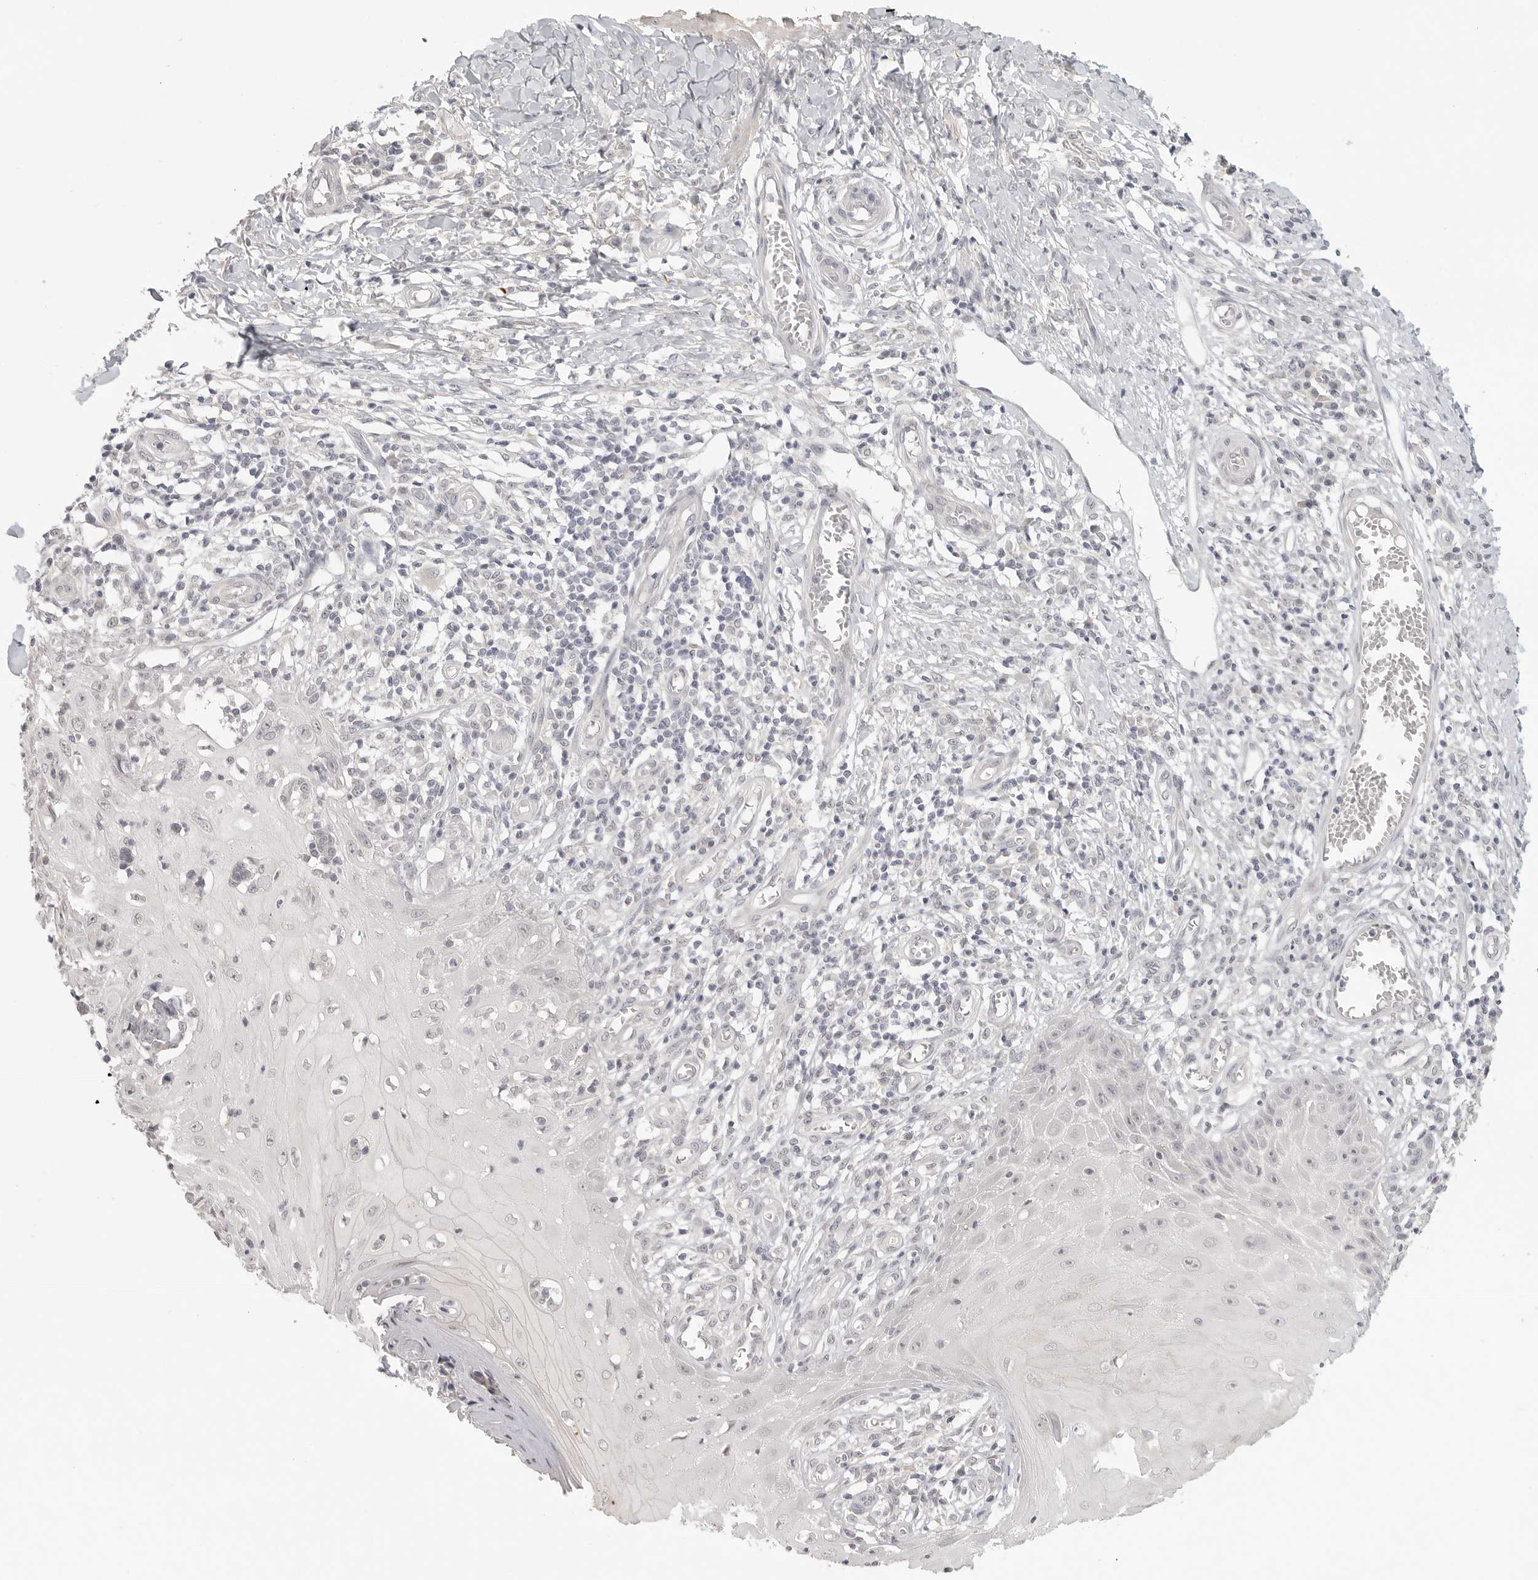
{"staining": {"intensity": "negative", "quantity": "none", "location": "none"}, "tissue": "skin cancer", "cell_type": "Tumor cells", "image_type": "cancer", "snomed": [{"axis": "morphology", "description": "Squamous cell carcinoma, NOS"}, {"axis": "topography", "description": "Skin"}], "caption": "Histopathology image shows no protein positivity in tumor cells of squamous cell carcinoma (skin) tissue.", "gene": "KLK11", "patient": {"sex": "female", "age": 73}}